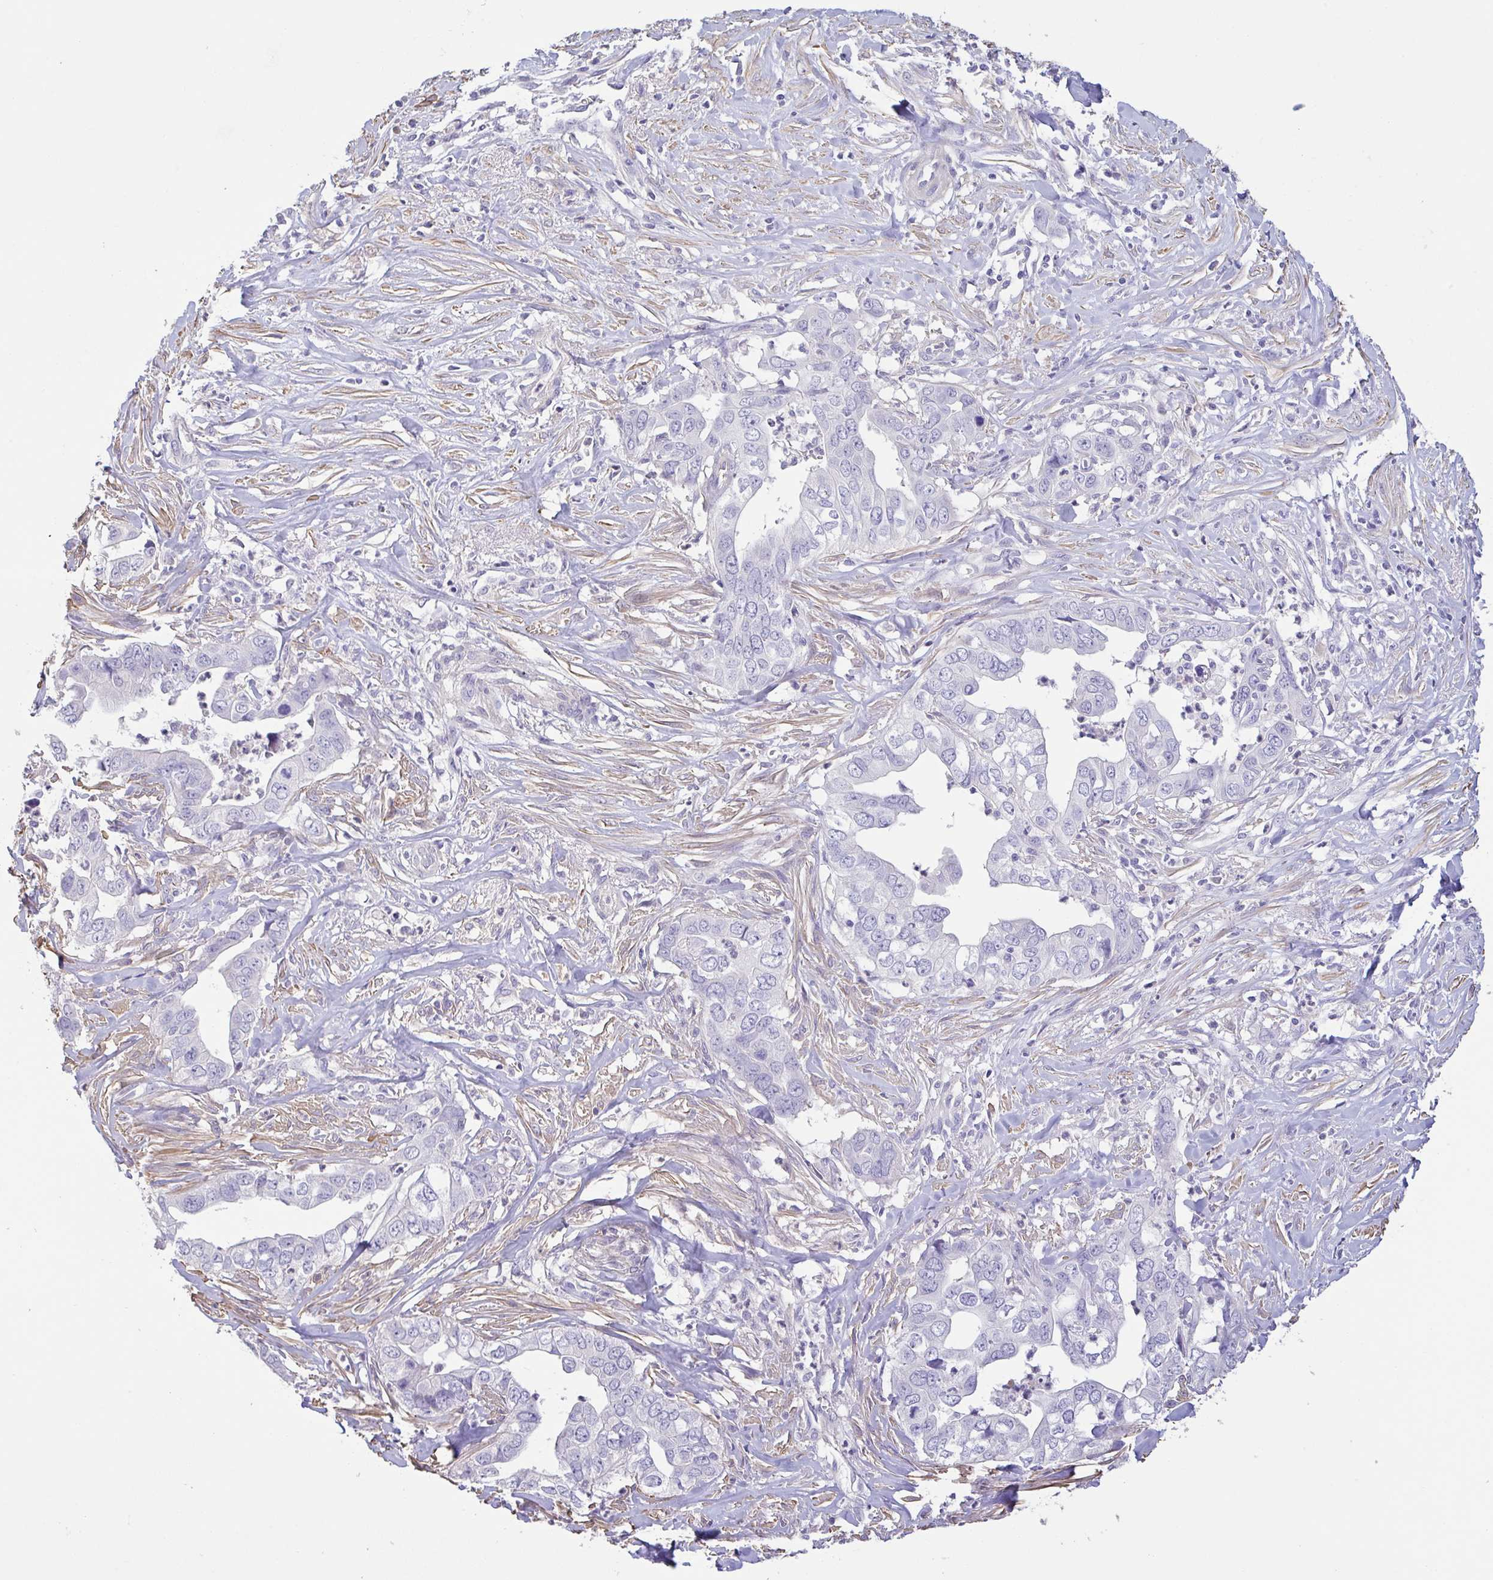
{"staining": {"intensity": "negative", "quantity": "none", "location": "none"}, "tissue": "liver cancer", "cell_type": "Tumor cells", "image_type": "cancer", "snomed": [{"axis": "morphology", "description": "Cholangiocarcinoma"}, {"axis": "topography", "description": "Liver"}], "caption": "Tumor cells are negative for brown protein staining in cholangiocarcinoma (liver).", "gene": "PYGM", "patient": {"sex": "female", "age": 79}}